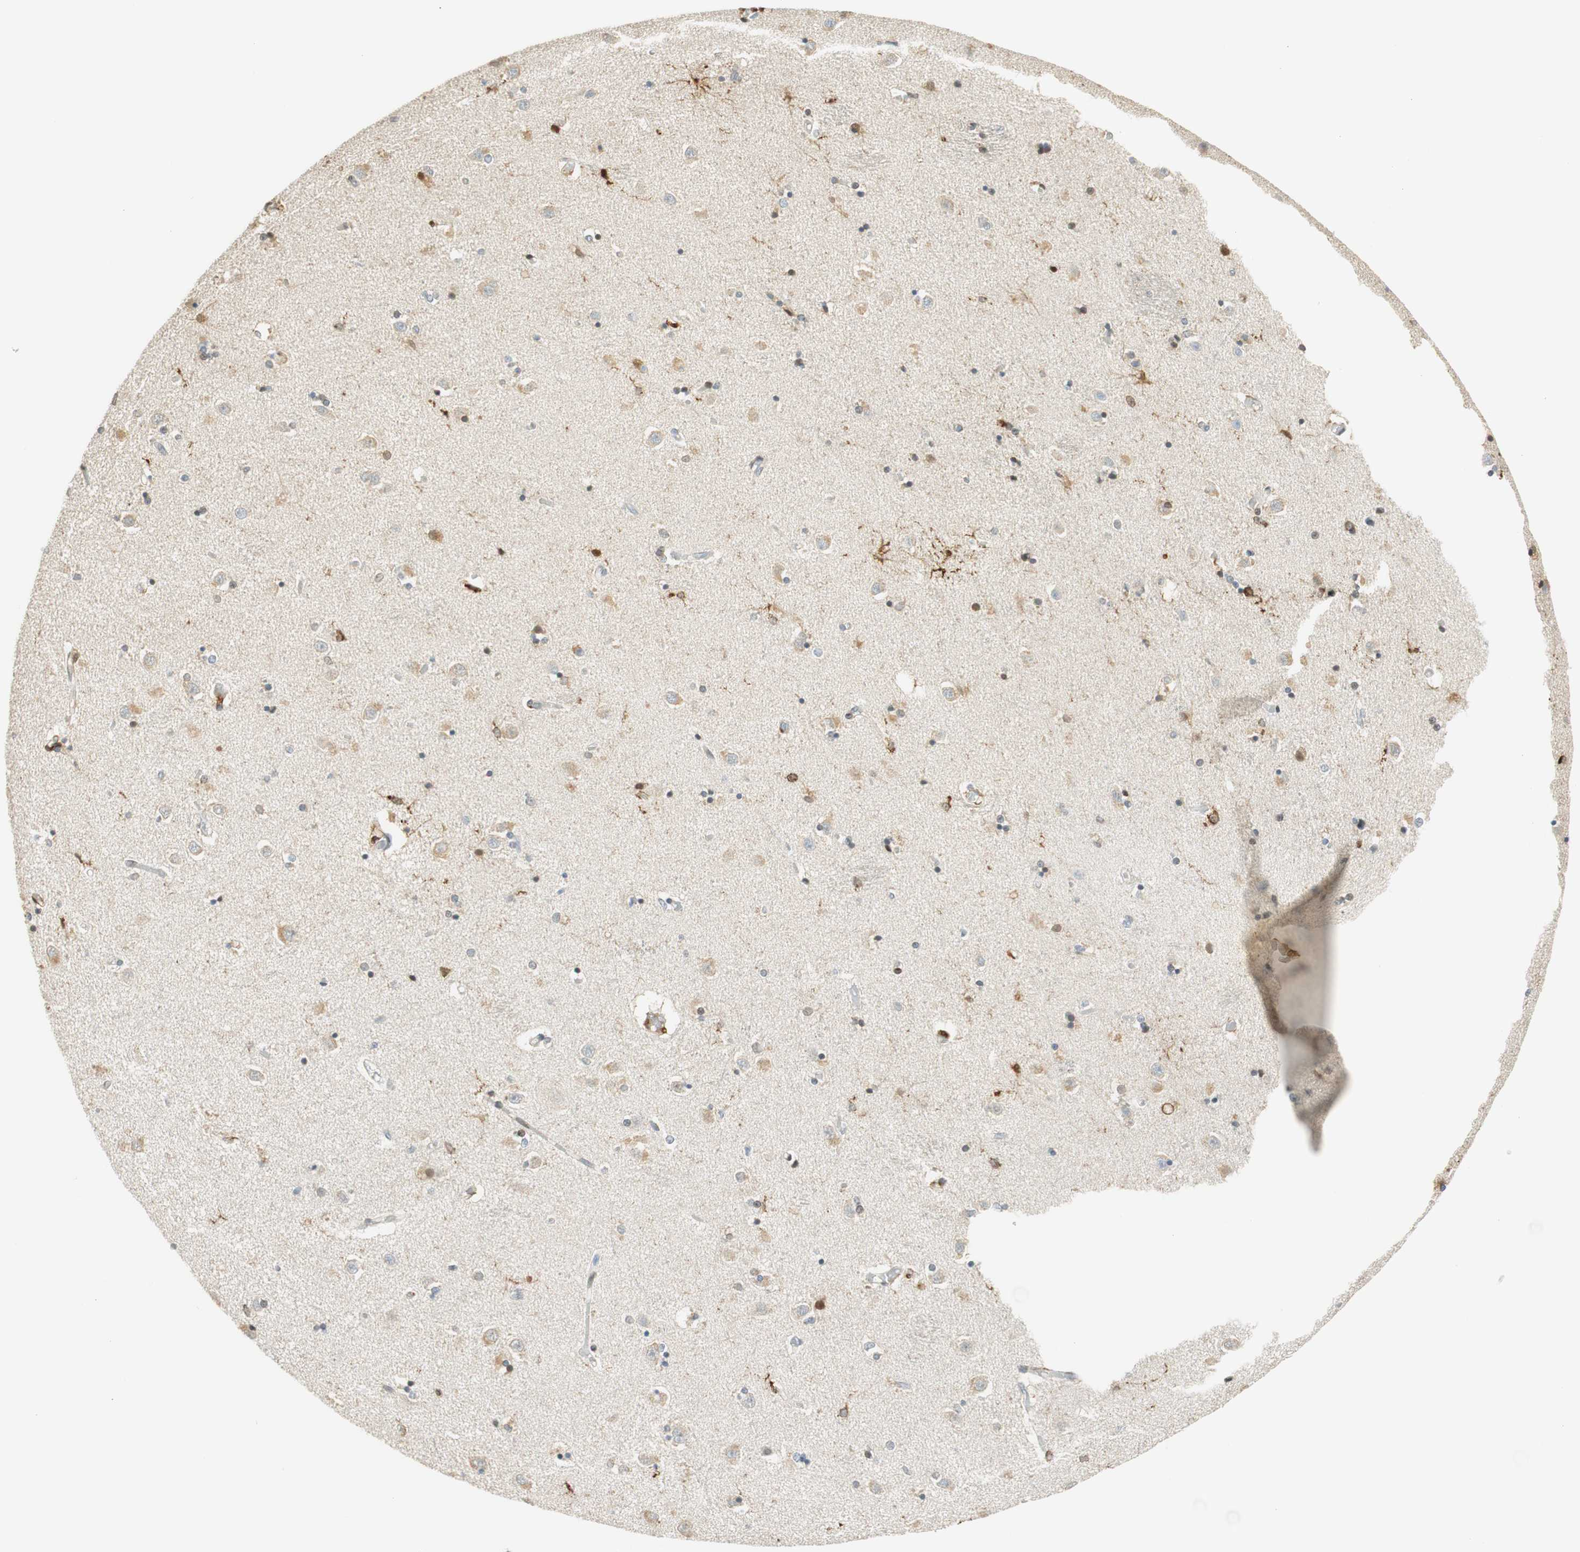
{"staining": {"intensity": "moderate", "quantity": "<25%", "location": "cytoplasmic/membranous"}, "tissue": "caudate", "cell_type": "Glial cells", "image_type": "normal", "snomed": [{"axis": "morphology", "description": "Normal tissue, NOS"}, {"axis": "topography", "description": "Lateral ventricle wall"}], "caption": "Immunohistochemistry (DAB (3,3'-diaminobenzidine)) staining of normal human caudate demonstrates moderate cytoplasmic/membranous protein expression in about <25% of glial cells.", "gene": "TMEM260", "patient": {"sex": "female", "age": 54}}